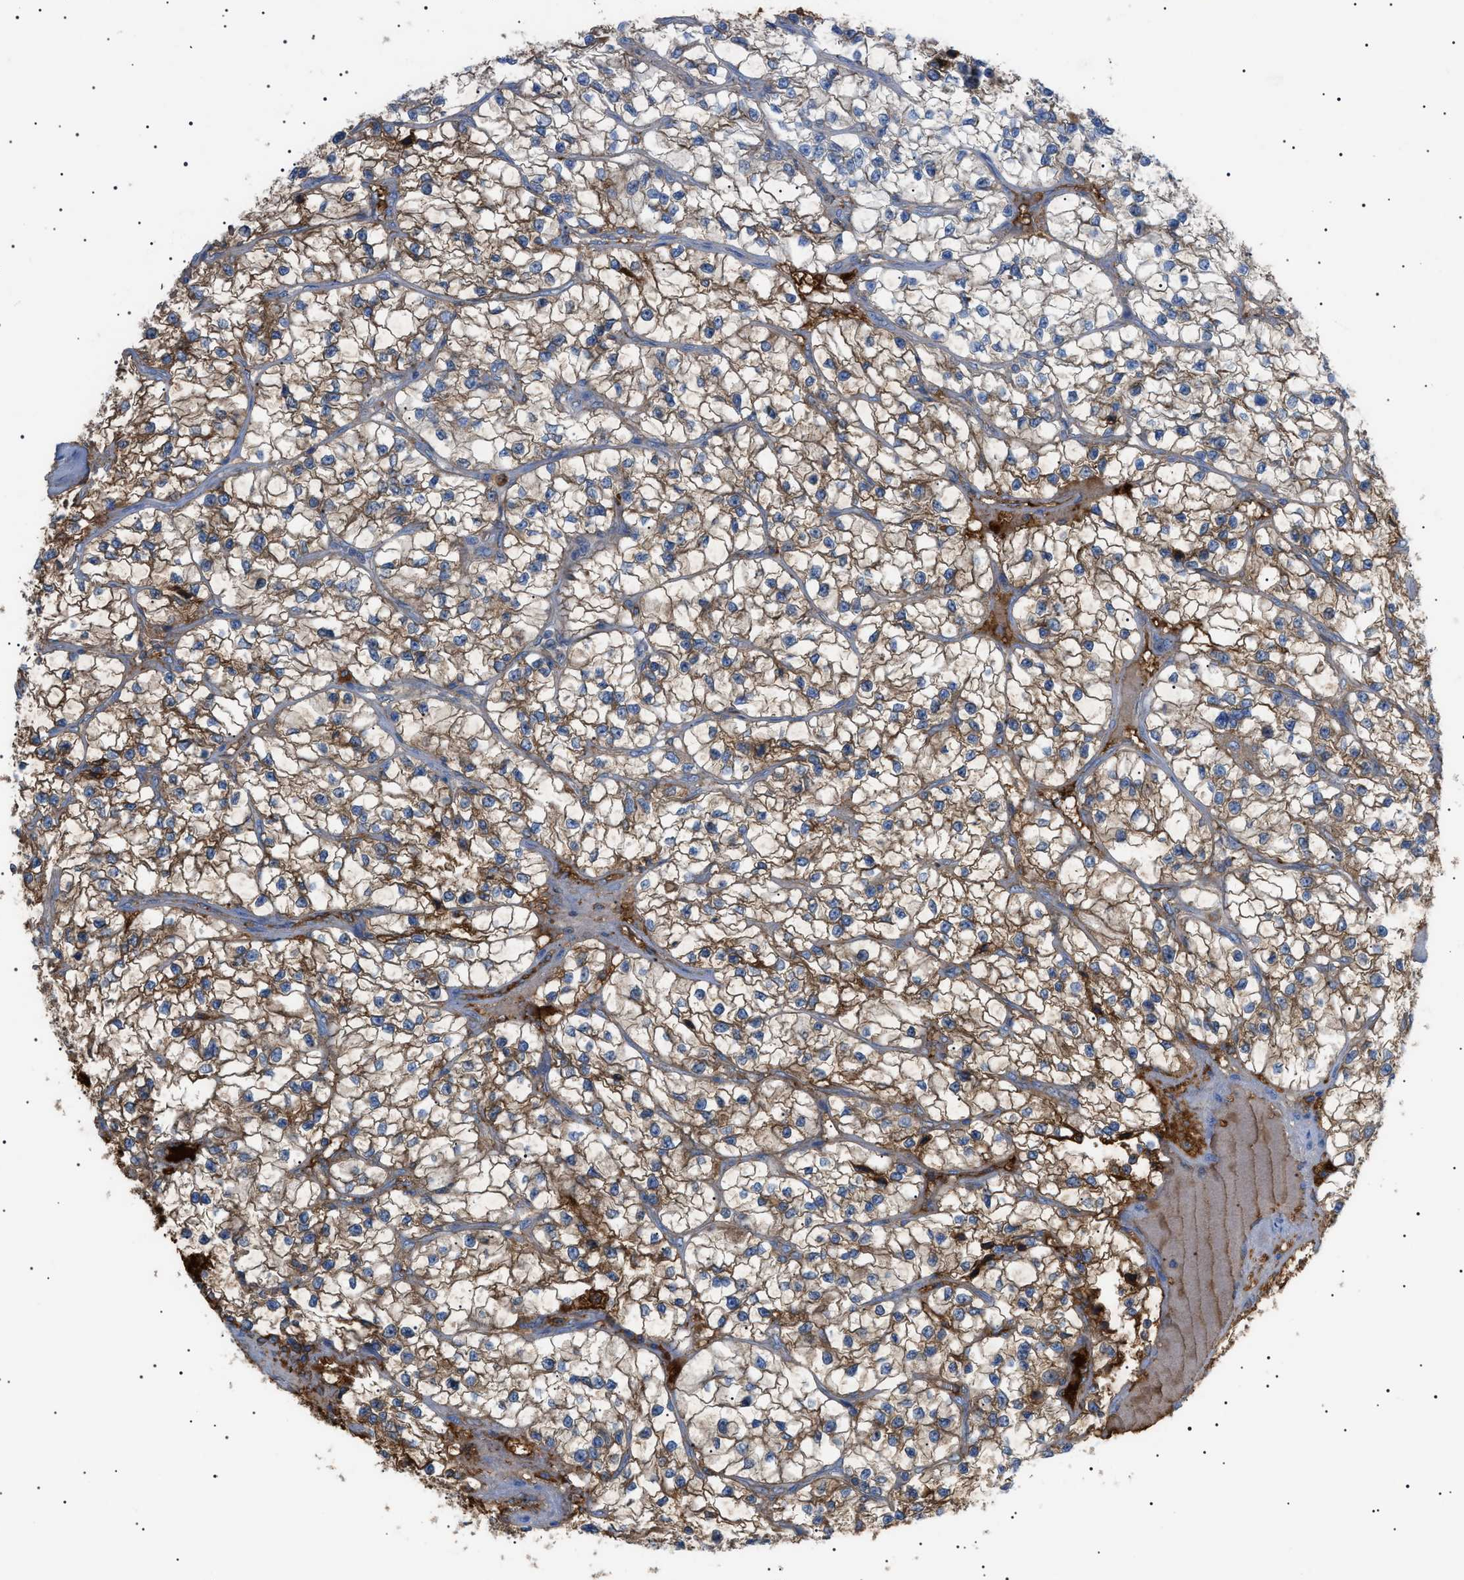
{"staining": {"intensity": "moderate", "quantity": "25%-75%", "location": "cytoplasmic/membranous"}, "tissue": "renal cancer", "cell_type": "Tumor cells", "image_type": "cancer", "snomed": [{"axis": "morphology", "description": "Adenocarcinoma, NOS"}, {"axis": "topography", "description": "Kidney"}], "caption": "Immunohistochemical staining of renal adenocarcinoma exhibits medium levels of moderate cytoplasmic/membranous expression in about 25%-75% of tumor cells.", "gene": "LPA", "patient": {"sex": "female", "age": 57}}